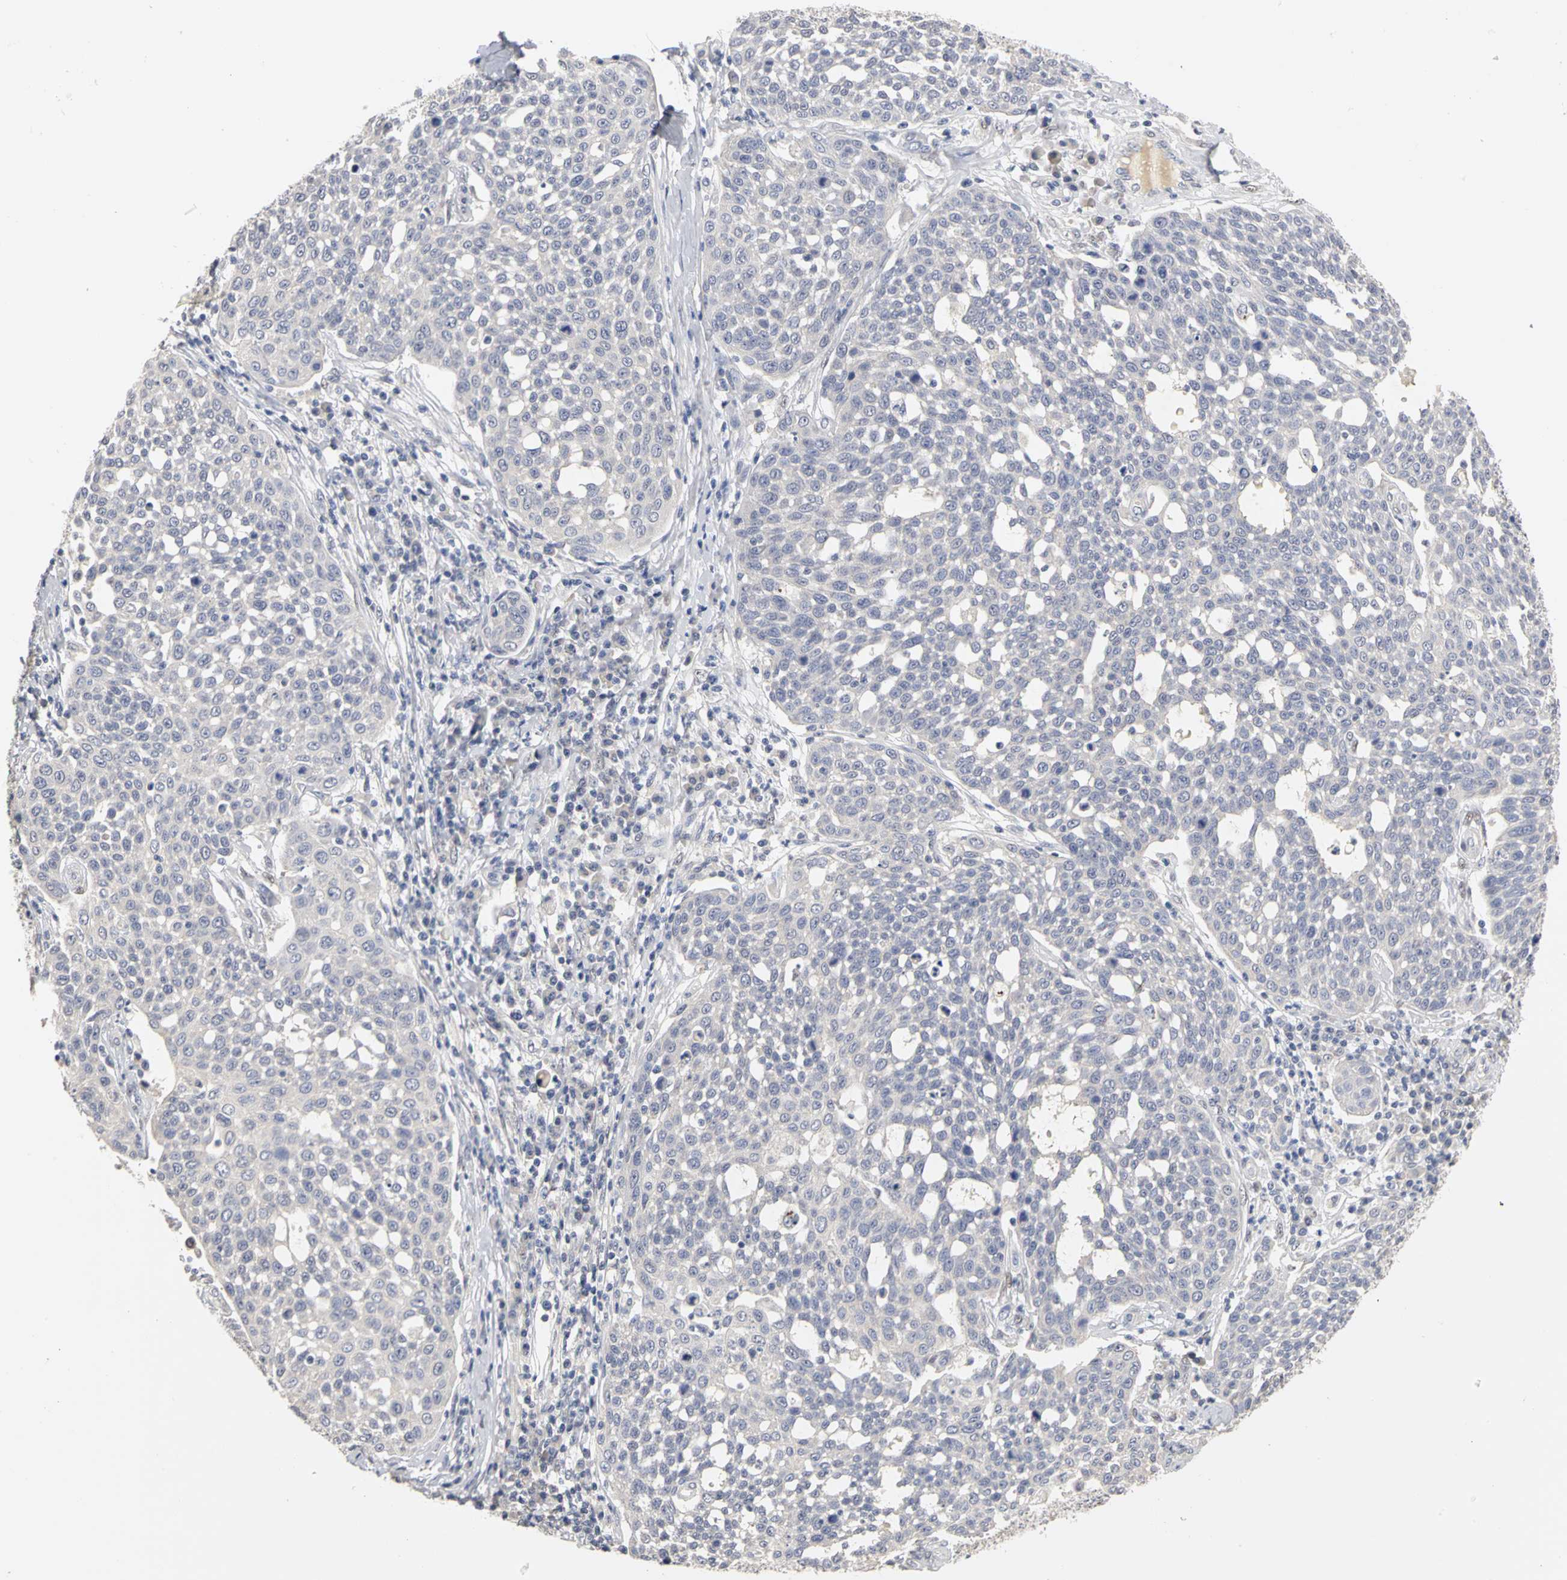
{"staining": {"intensity": "negative", "quantity": "none", "location": "none"}, "tissue": "cervical cancer", "cell_type": "Tumor cells", "image_type": "cancer", "snomed": [{"axis": "morphology", "description": "Squamous cell carcinoma, NOS"}, {"axis": "topography", "description": "Cervix"}], "caption": "Tumor cells are negative for protein expression in human cervical cancer (squamous cell carcinoma).", "gene": "PGR", "patient": {"sex": "female", "age": 34}}